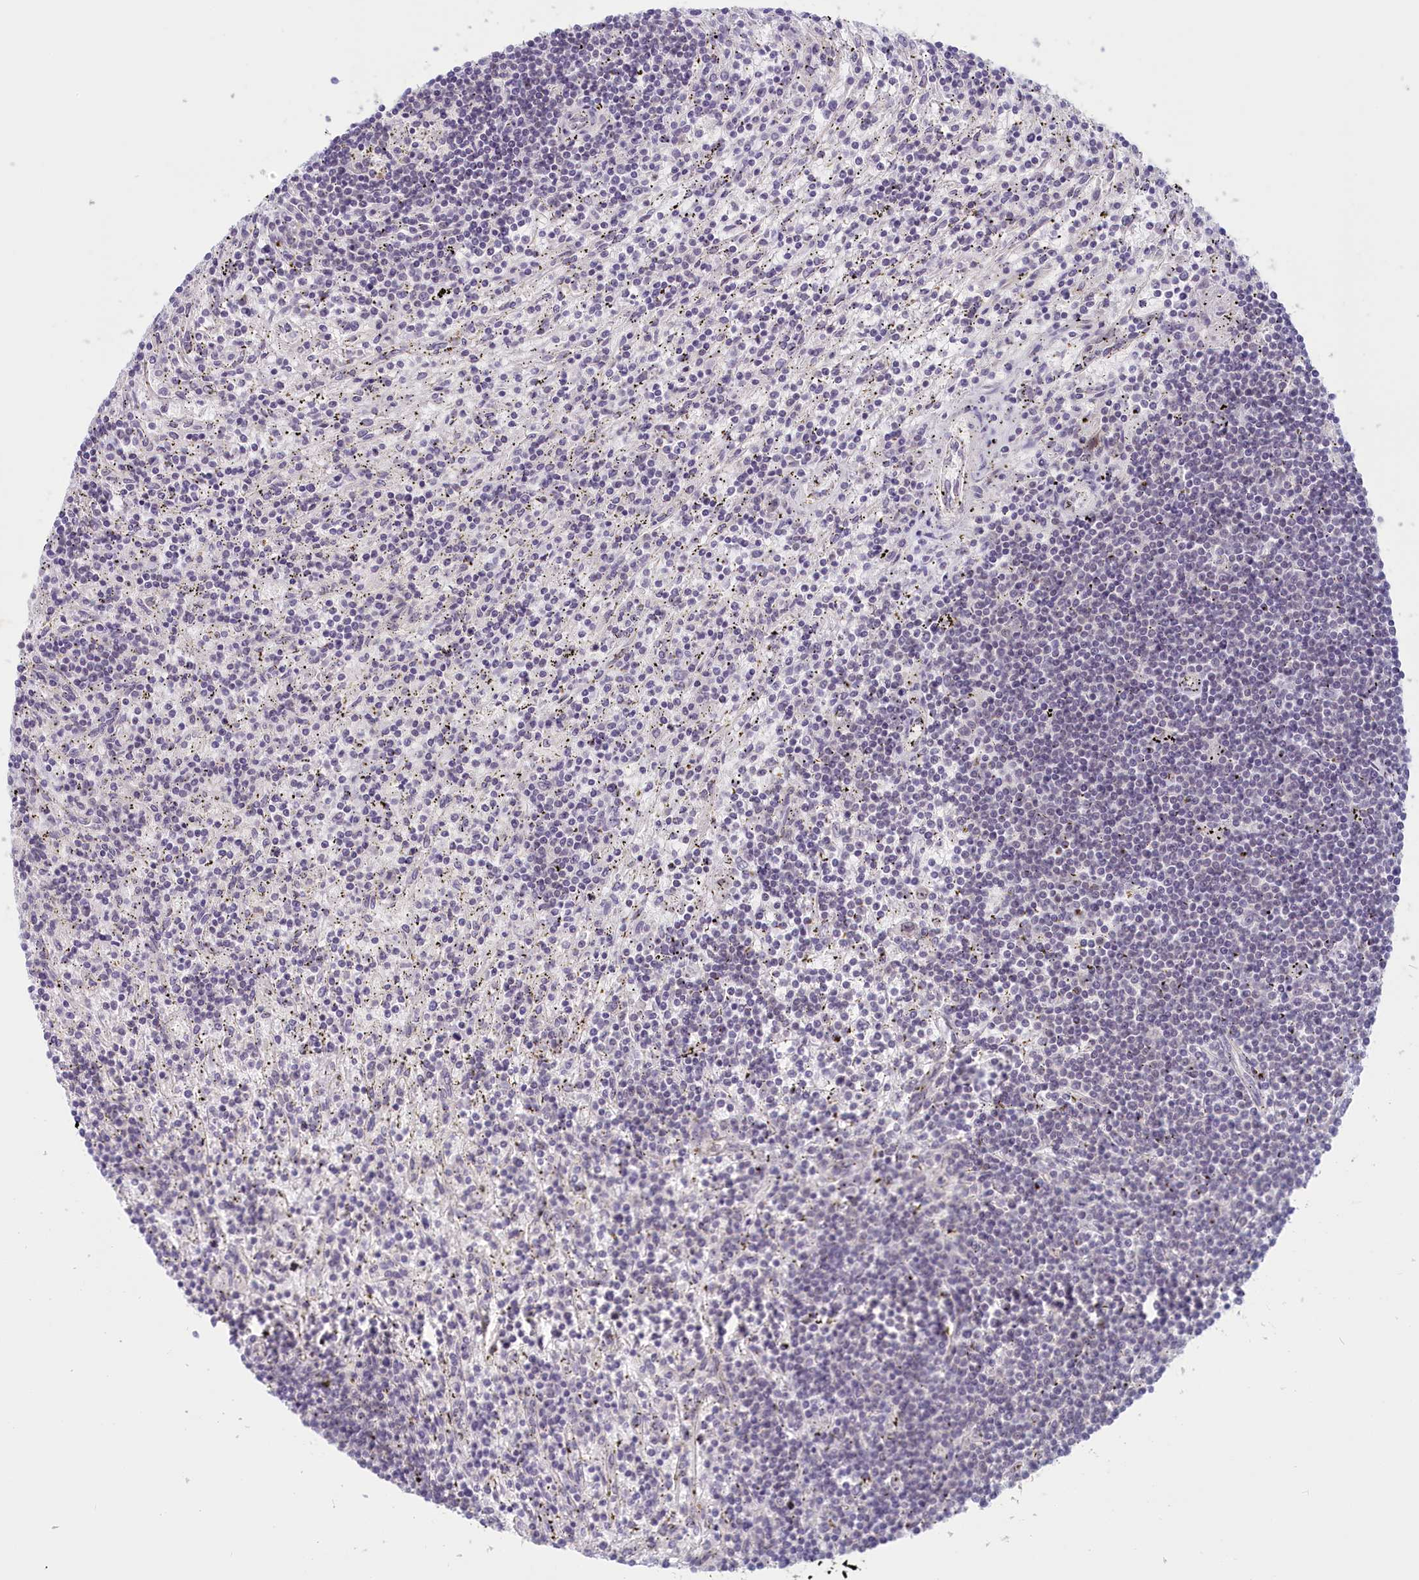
{"staining": {"intensity": "negative", "quantity": "none", "location": "none"}, "tissue": "lymphoma", "cell_type": "Tumor cells", "image_type": "cancer", "snomed": [{"axis": "morphology", "description": "Malignant lymphoma, non-Hodgkin's type, Low grade"}, {"axis": "topography", "description": "Spleen"}], "caption": "This is an immunohistochemistry photomicrograph of human lymphoma. There is no staining in tumor cells.", "gene": "C19orf44", "patient": {"sex": "male", "age": 76}}